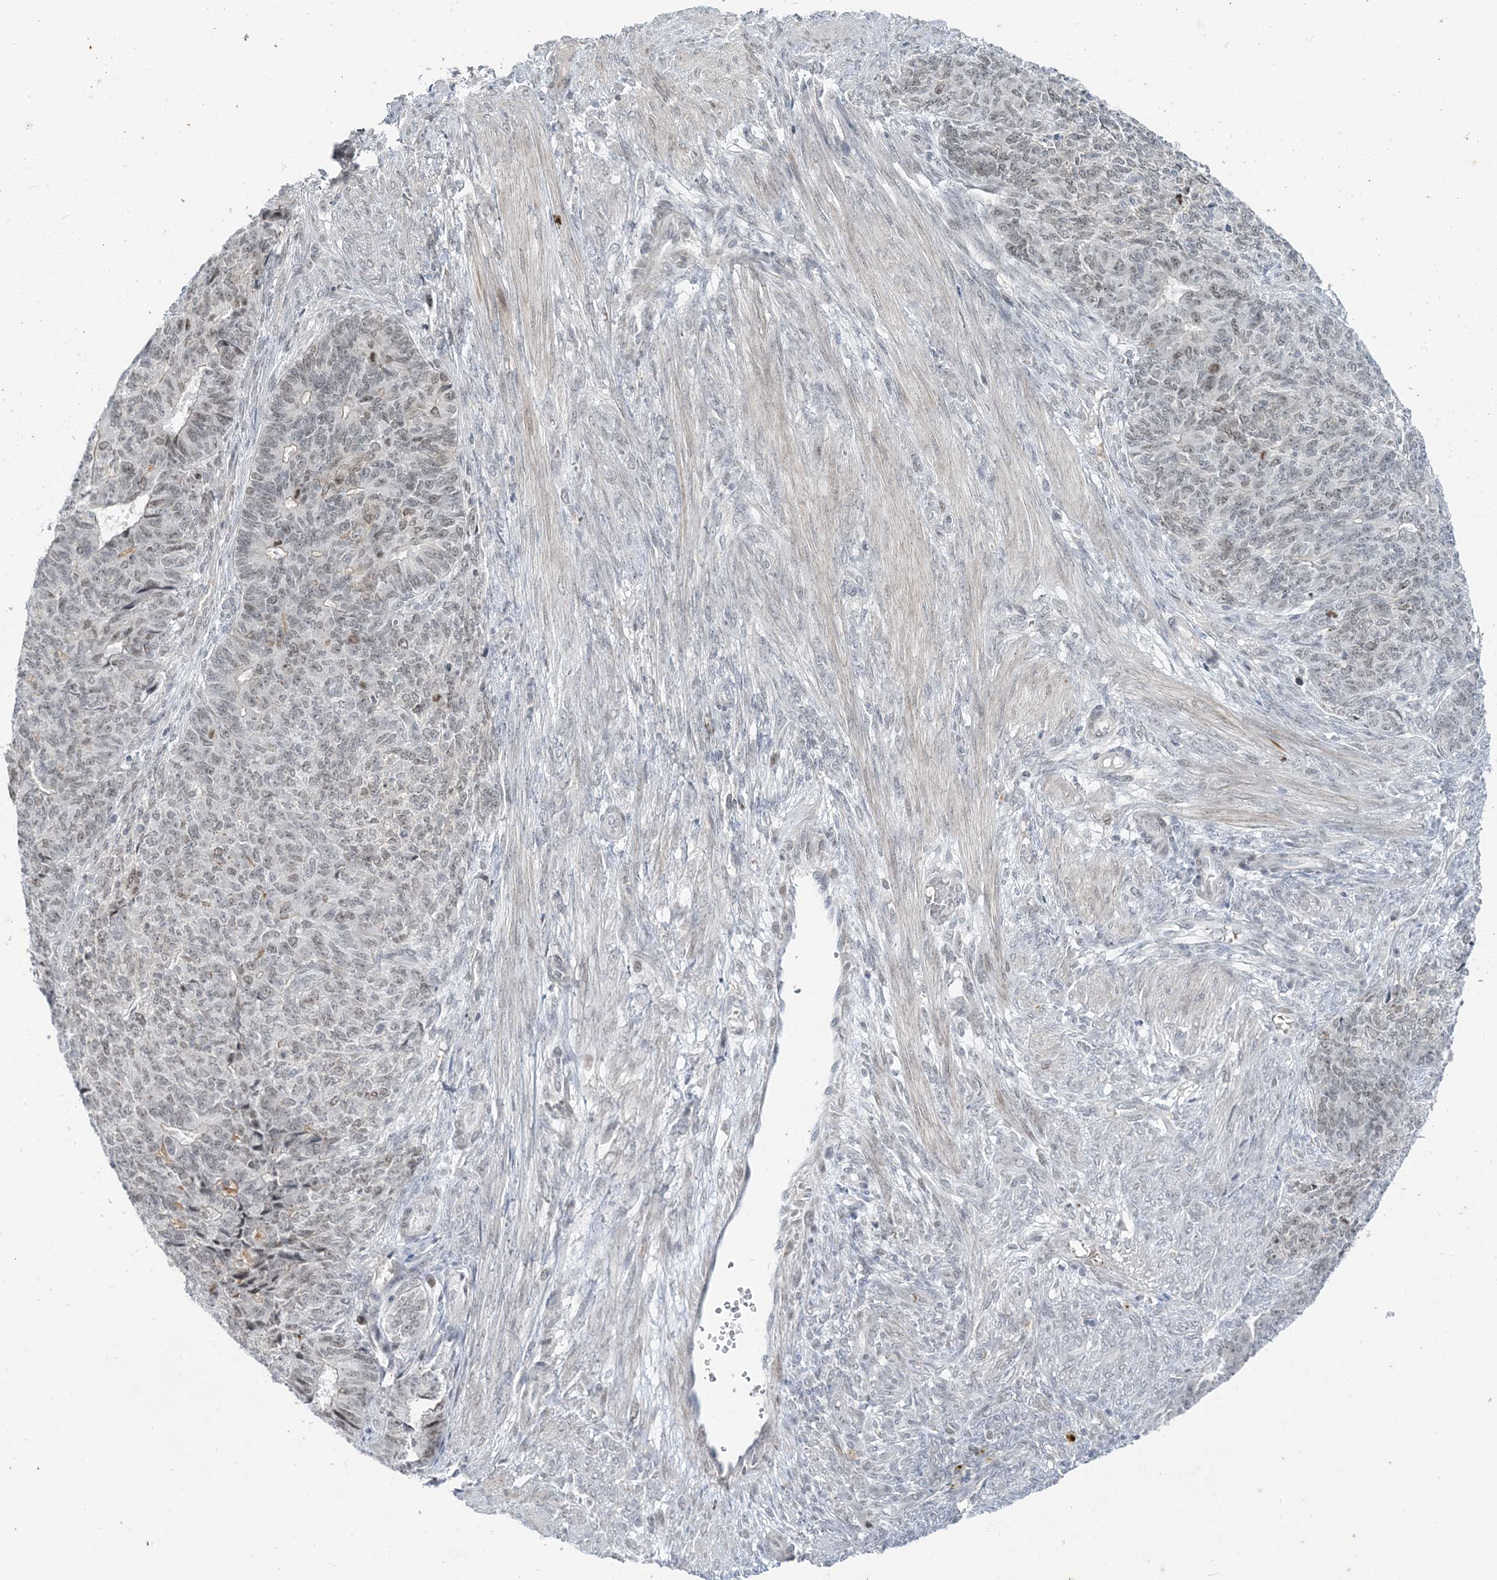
{"staining": {"intensity": "weak", "quantity": "25%-75%", "location": "nuclear"}, "tissue": "endometrial cancer", "cell_type": "Tumor cells", "image_type": "cancer", "snomed": [{"axis": "morphology", "description": "Adenocarcinoma, NOS"}, {"axis": "topography", "description": "Endometrium"}], "caption": "An image showing weak nuclear positivity in about 25%-75% of tumor cells in endometrial adenocarcinoma, as visualized by brown immunohistochemical staining.", "gene": "LEXM", "patient": {"sex": "female", "age": 32}}